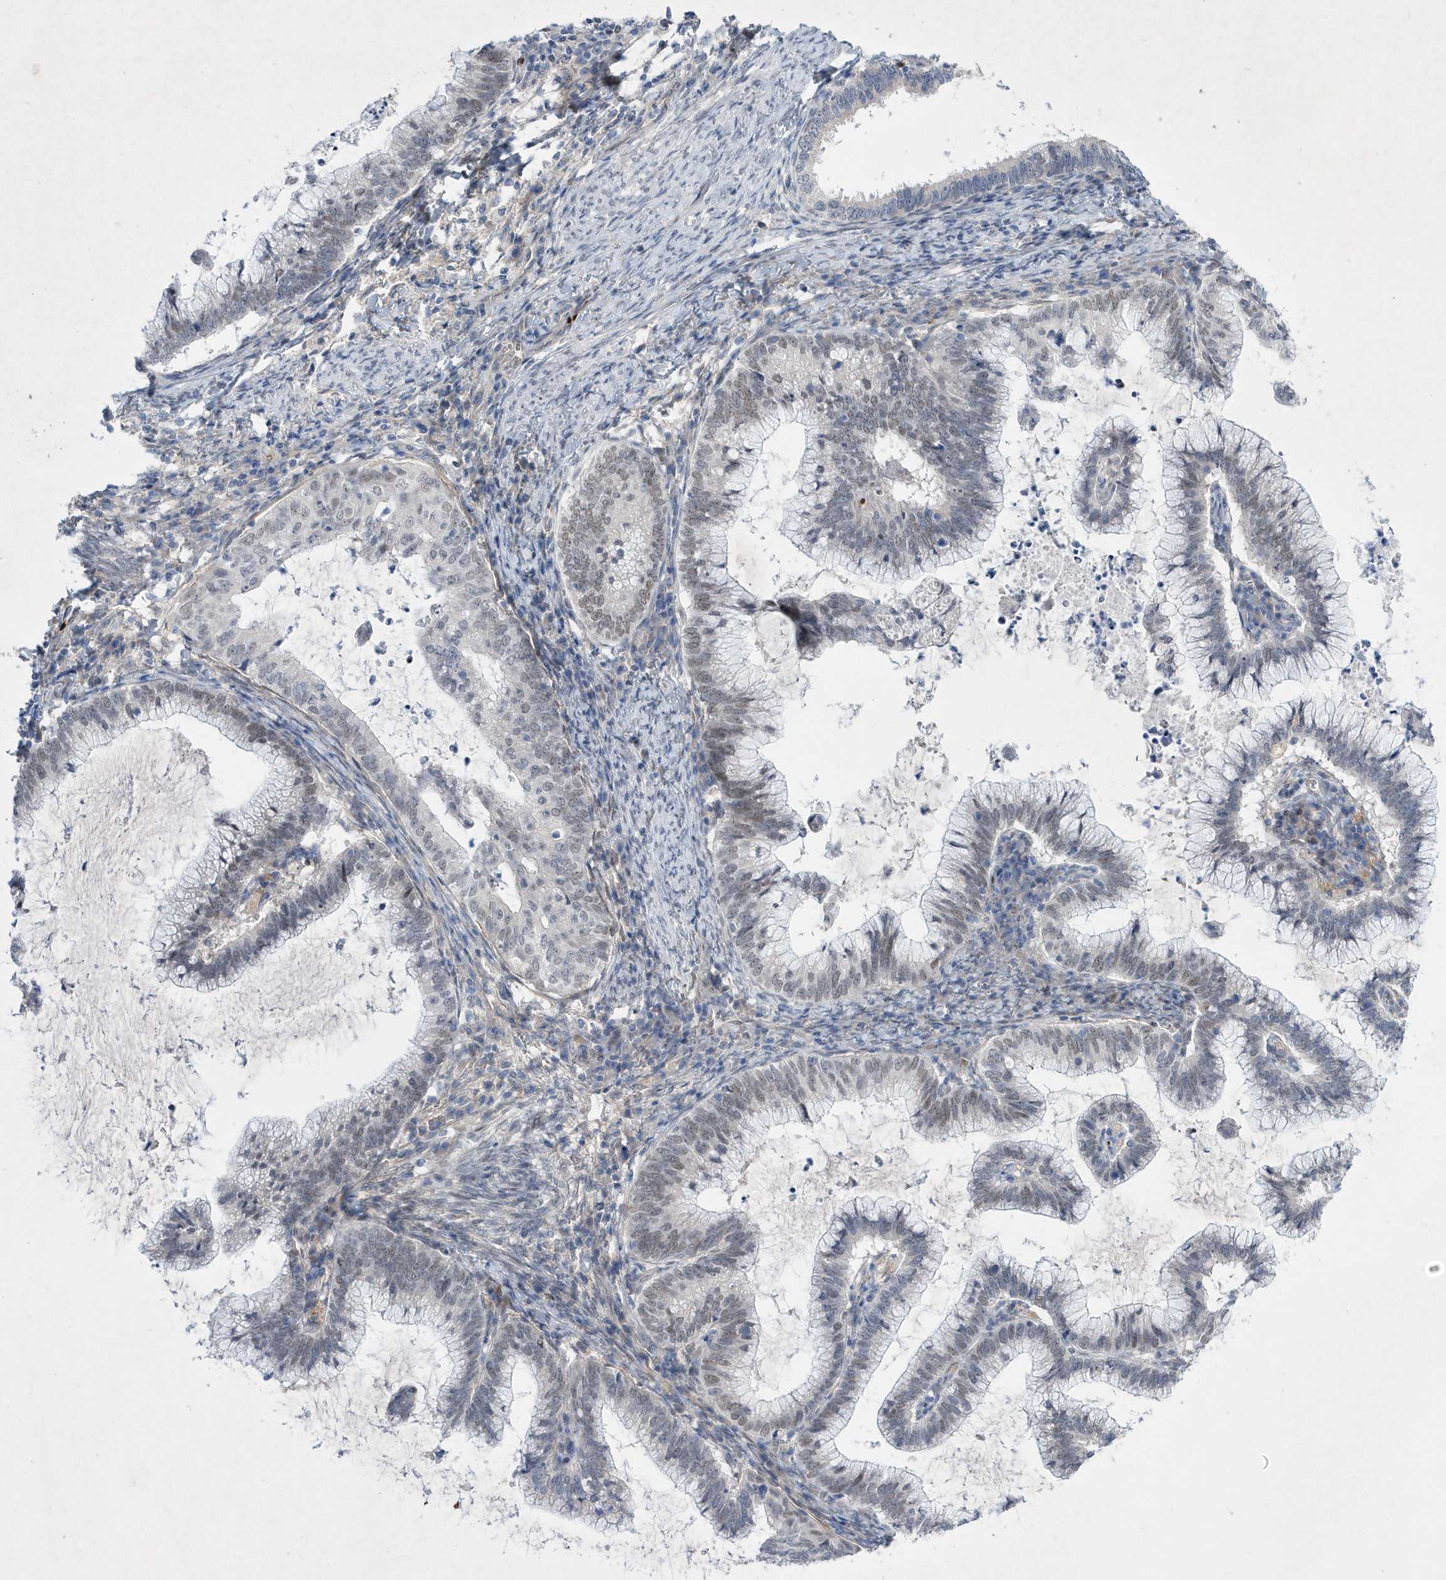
{"staining": {"intensity": "weak", "quantity": "25%-75%", "location": "nuclear"}, "tissue": "cervical cancer", "cell_type": "Tumor cells", "image_type": "cancer", "snomed": [{"axis": "morphology", "description": "Adenocarcinoma, NOS"}, {"axis": "topography", "description": "Cervix"}], "caption": "Protein positivity by IHC reveals weak nuclear staining in approximately 25%-75% of tumor cells in adenocarcinoma (cervical).", "gene": "ZNF875", "patient": {"sex": "female", "age": 36}}